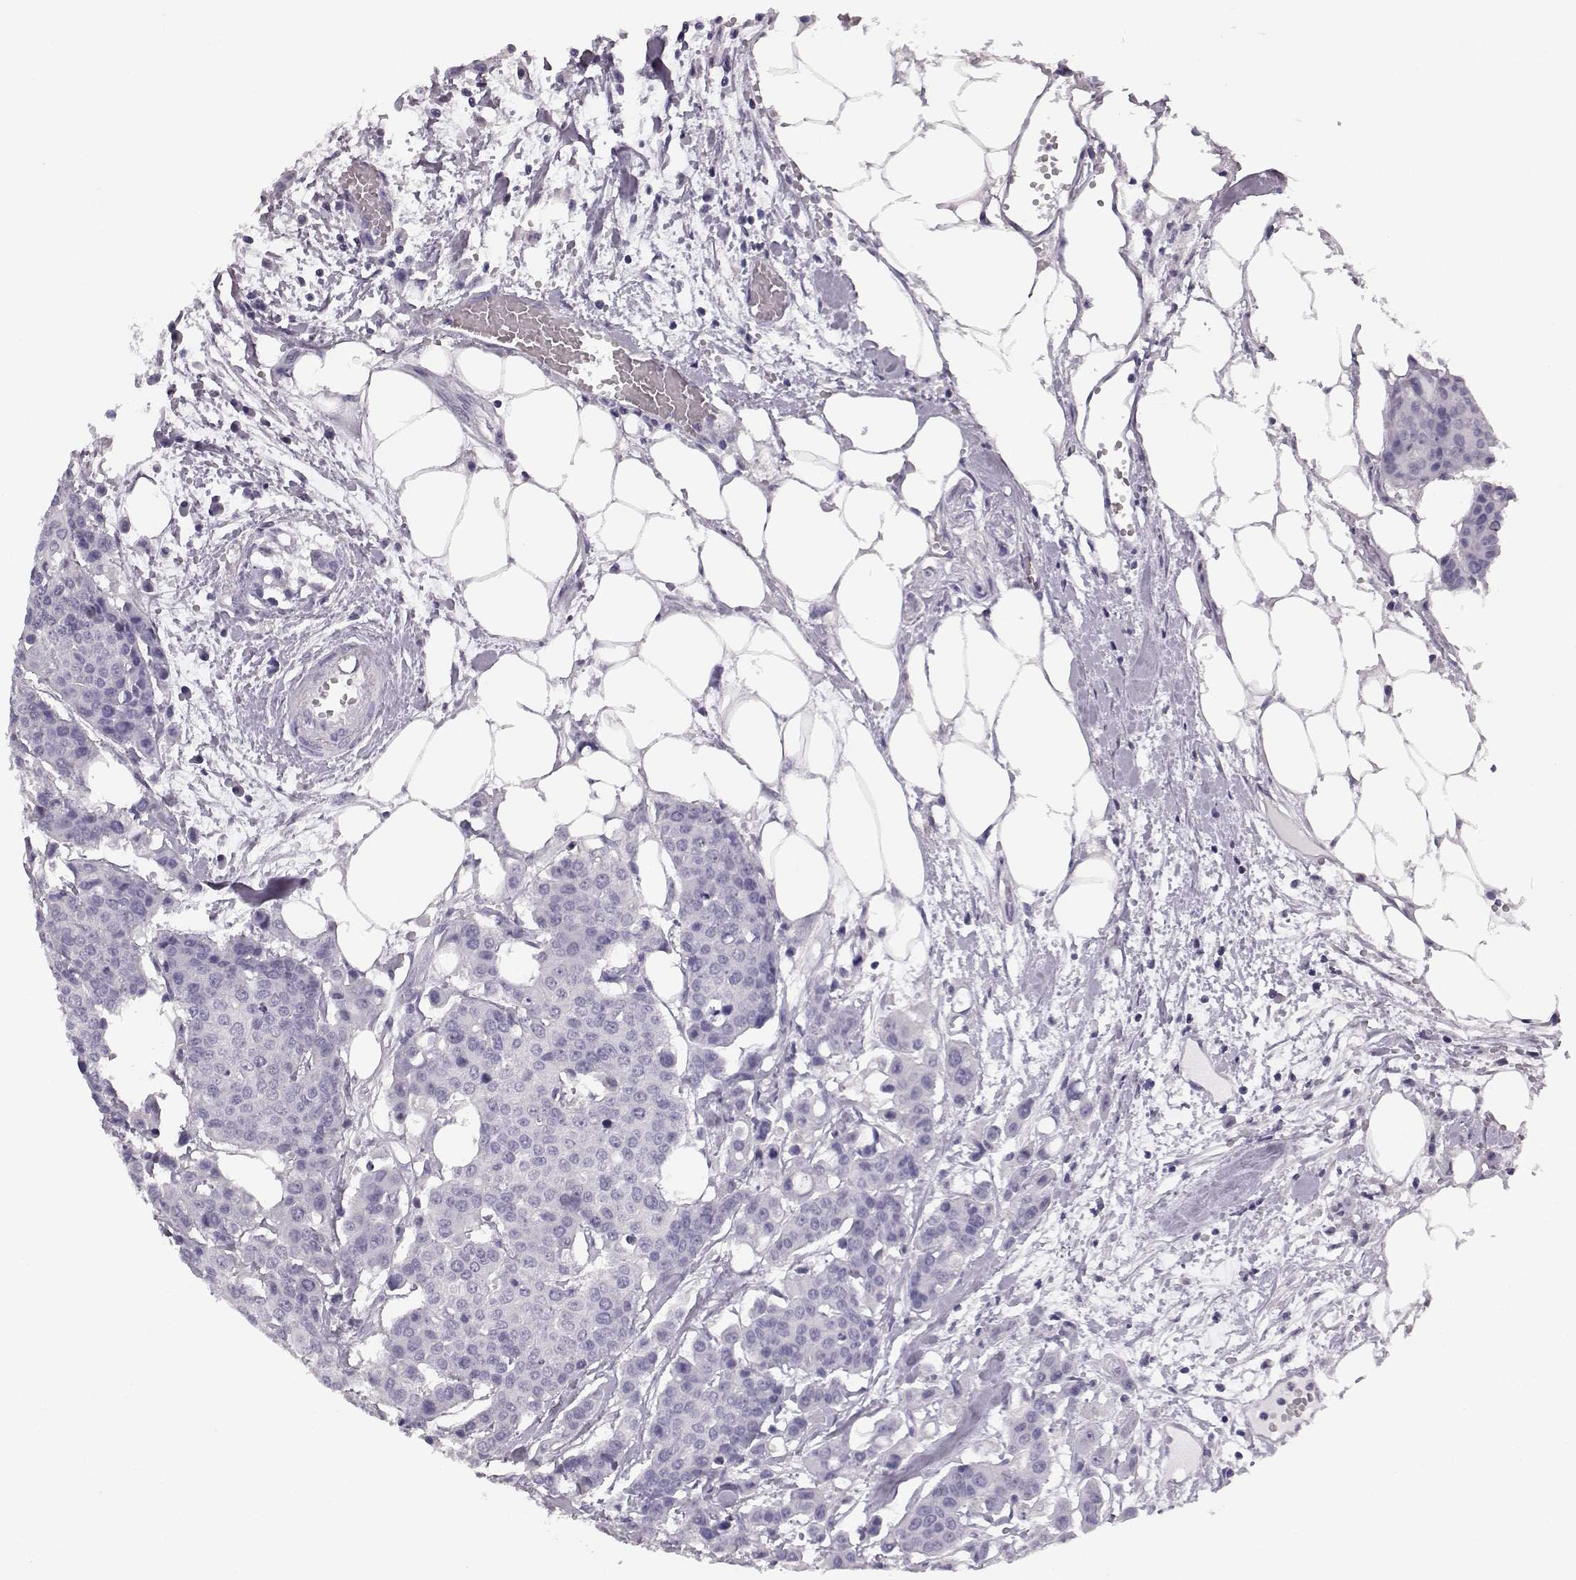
{"staining": {"intensity": "negative", "quantity": "none", "location": "none"}, "tissue": "carcinoid", "cell_type": "Tumor cells", "image_type": "cancer", "snomed": [{"axis": "morphology", "description": "Carcinoid, malignant, NOS"}, {"axis": "topography", "description": "Colon"}], "caption": "This image is of carcinoid stained with immunohistochemistry to label a protein in brown with the nuclei are counter-stained blue. There is no positivity in tumor cells. Brightfield microscopy of immunohistochemistry (IHC) stained with DAB (brown) and hematoxylin (blue), captured at high magnification.", "gene": "BFSP2", "patient": {"sex": "male", "age": 81}}